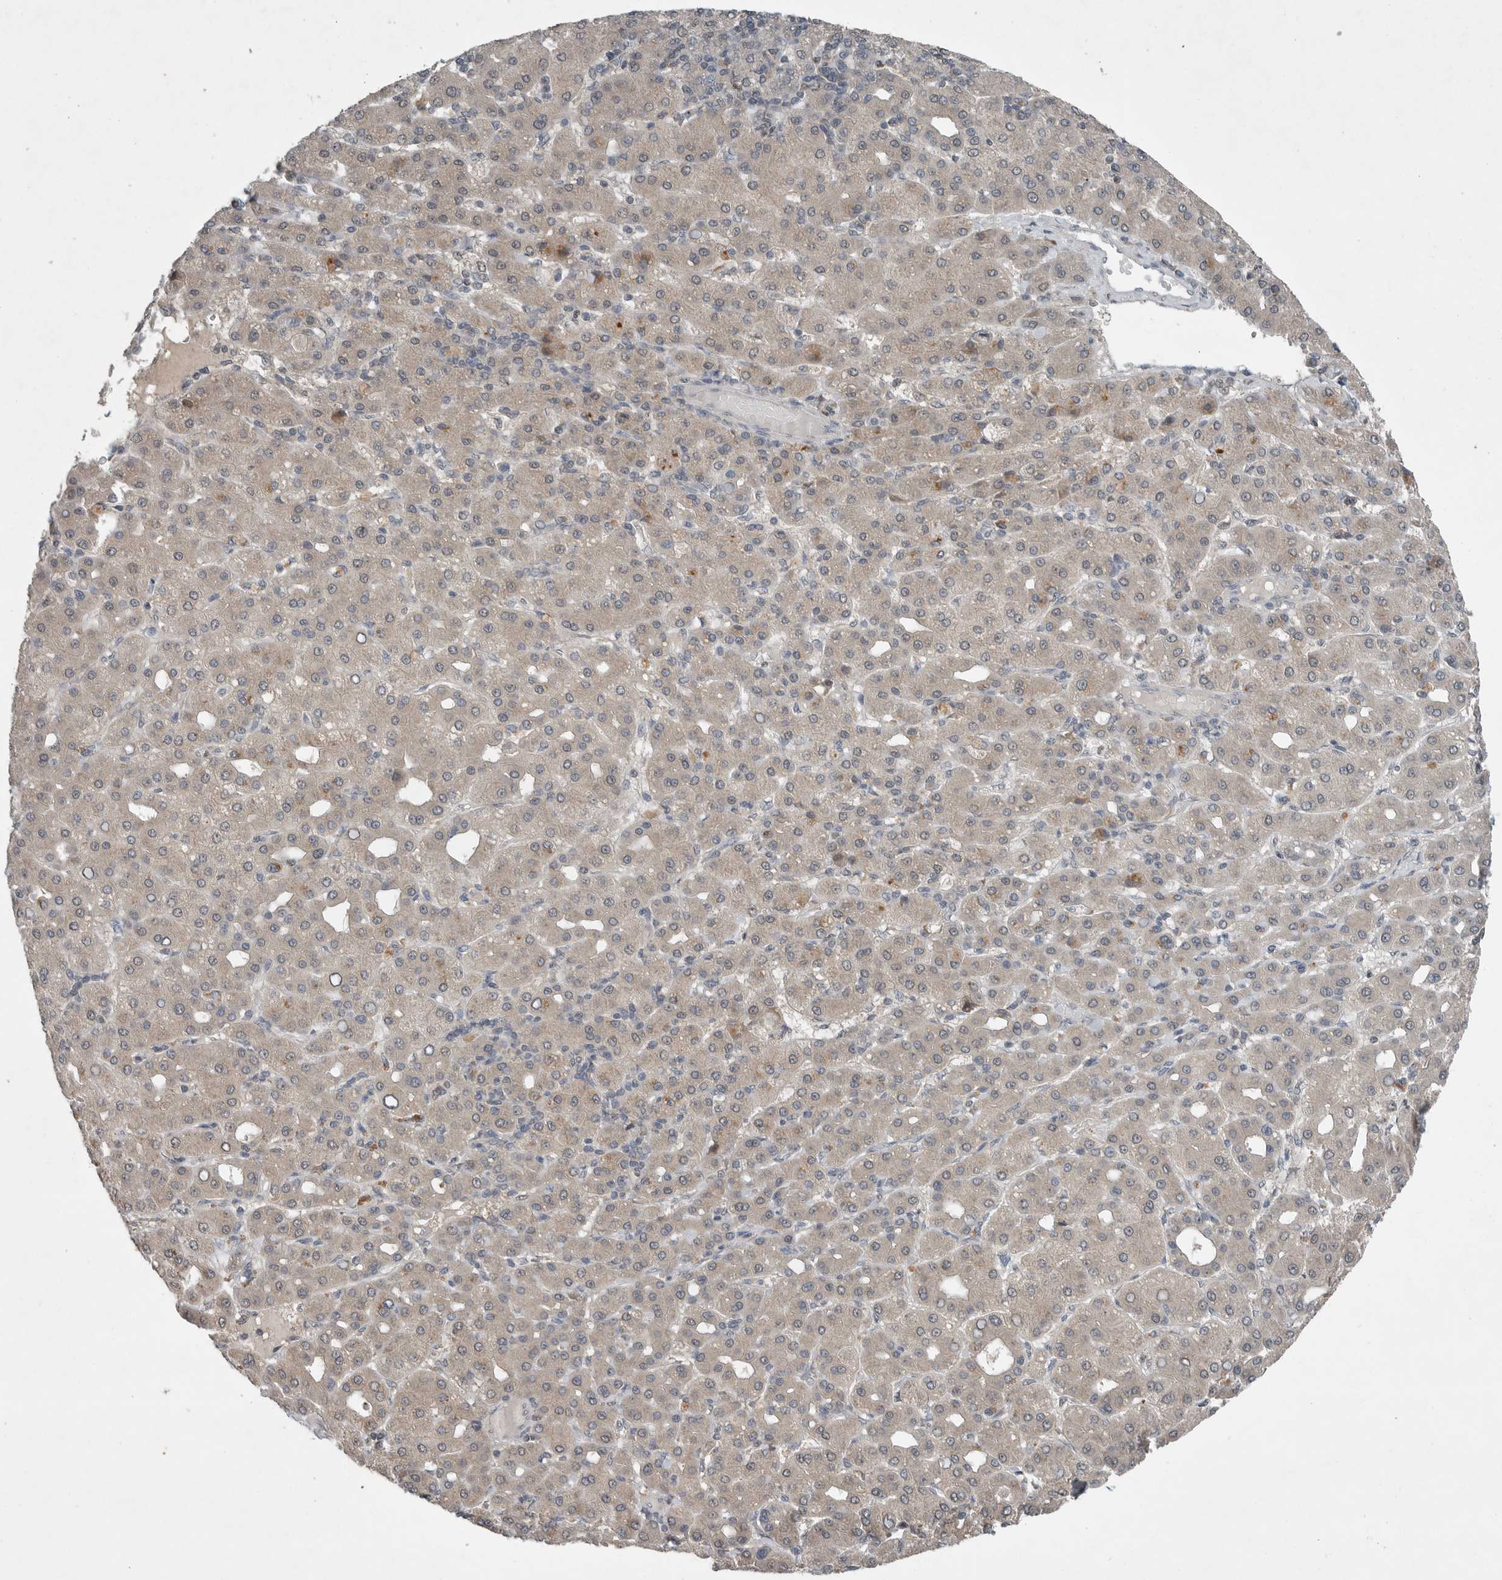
{"staining": {"intensity": "weak", "quantity": ">75%", "location": "cytoplasmic/membranous"}, "tissue": "liver cancer", "cell_type": "Tumor cells", "image_type": "cancer", "snomed": [{"axis": "morphology", "description": "Carcinoma, Hepatocellular, NOS"}, {"axis": "topography", "description": "Liver"}], "caption": "Liver hepatocellular carcinoma was stained to show a protein in brown. There is low levels of weak cytoplasmic/membranous expression in approximately >75% of tumor cells.", "gene": "MFAP3L", "patient": {"sex": "male", "age": 65}}